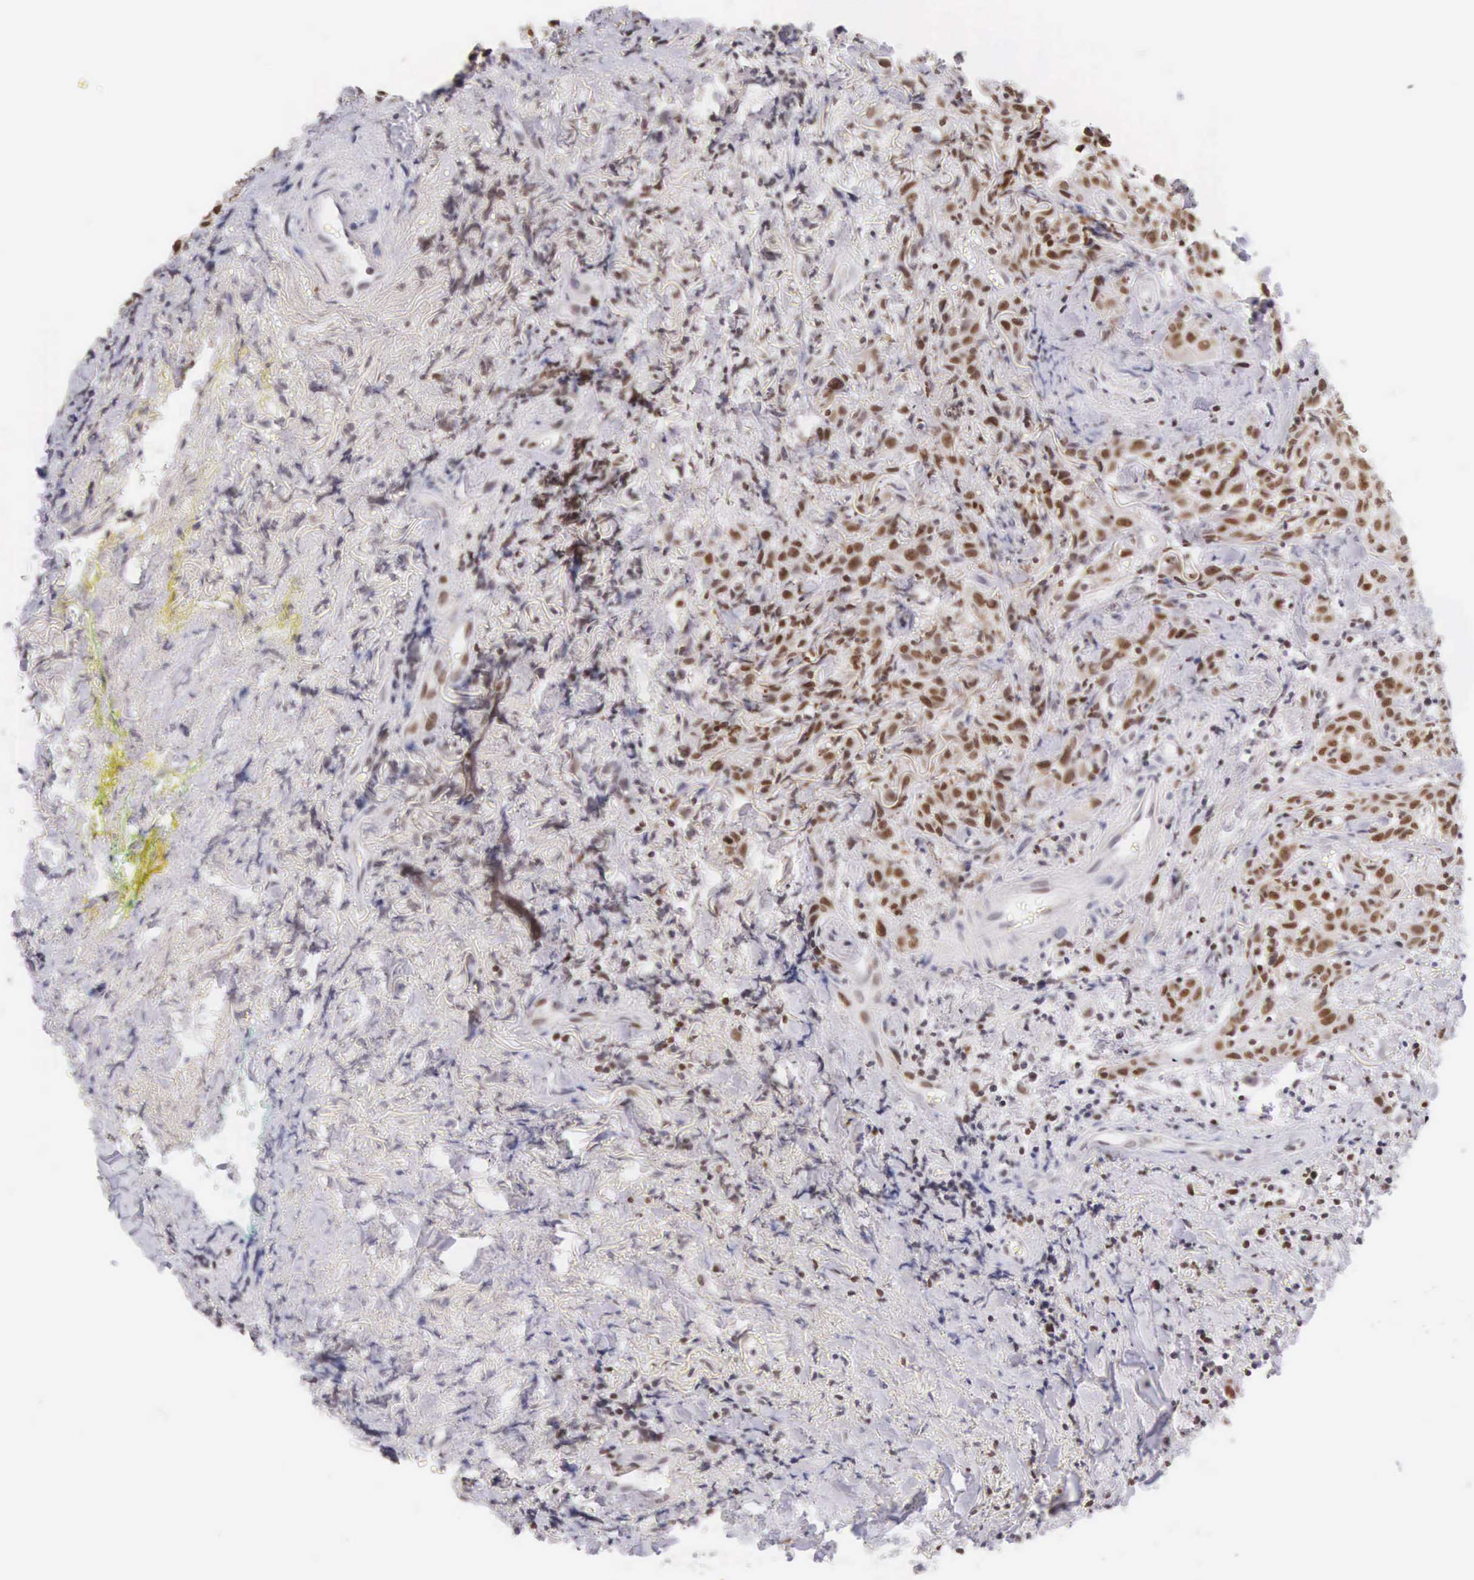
{"staining": {"intensity": "strong", "quantity": ">75%", "location": "nuclear"}, "tissue": "head and neck cancer", "cell_type": "Tumor cells", "image_type": "cancer", "snomed": [{"axis": "morphology", "description": "Squamous cell carcinoma, NOS"}, {"axis": "topography", "description": "Oral tissue"}, {"axis": "topography", "description": "Head-Neck"}], "caption": "Protein staining demonstrates strong nuclear staining in about >75% of tumor cells in head and neck cancer (squamous cell carcinoma). The protein is shown in brown color, while the nuclei are stained blue.", "gene": "VRK1", "patient": {"sex": "female", "age": 82}}